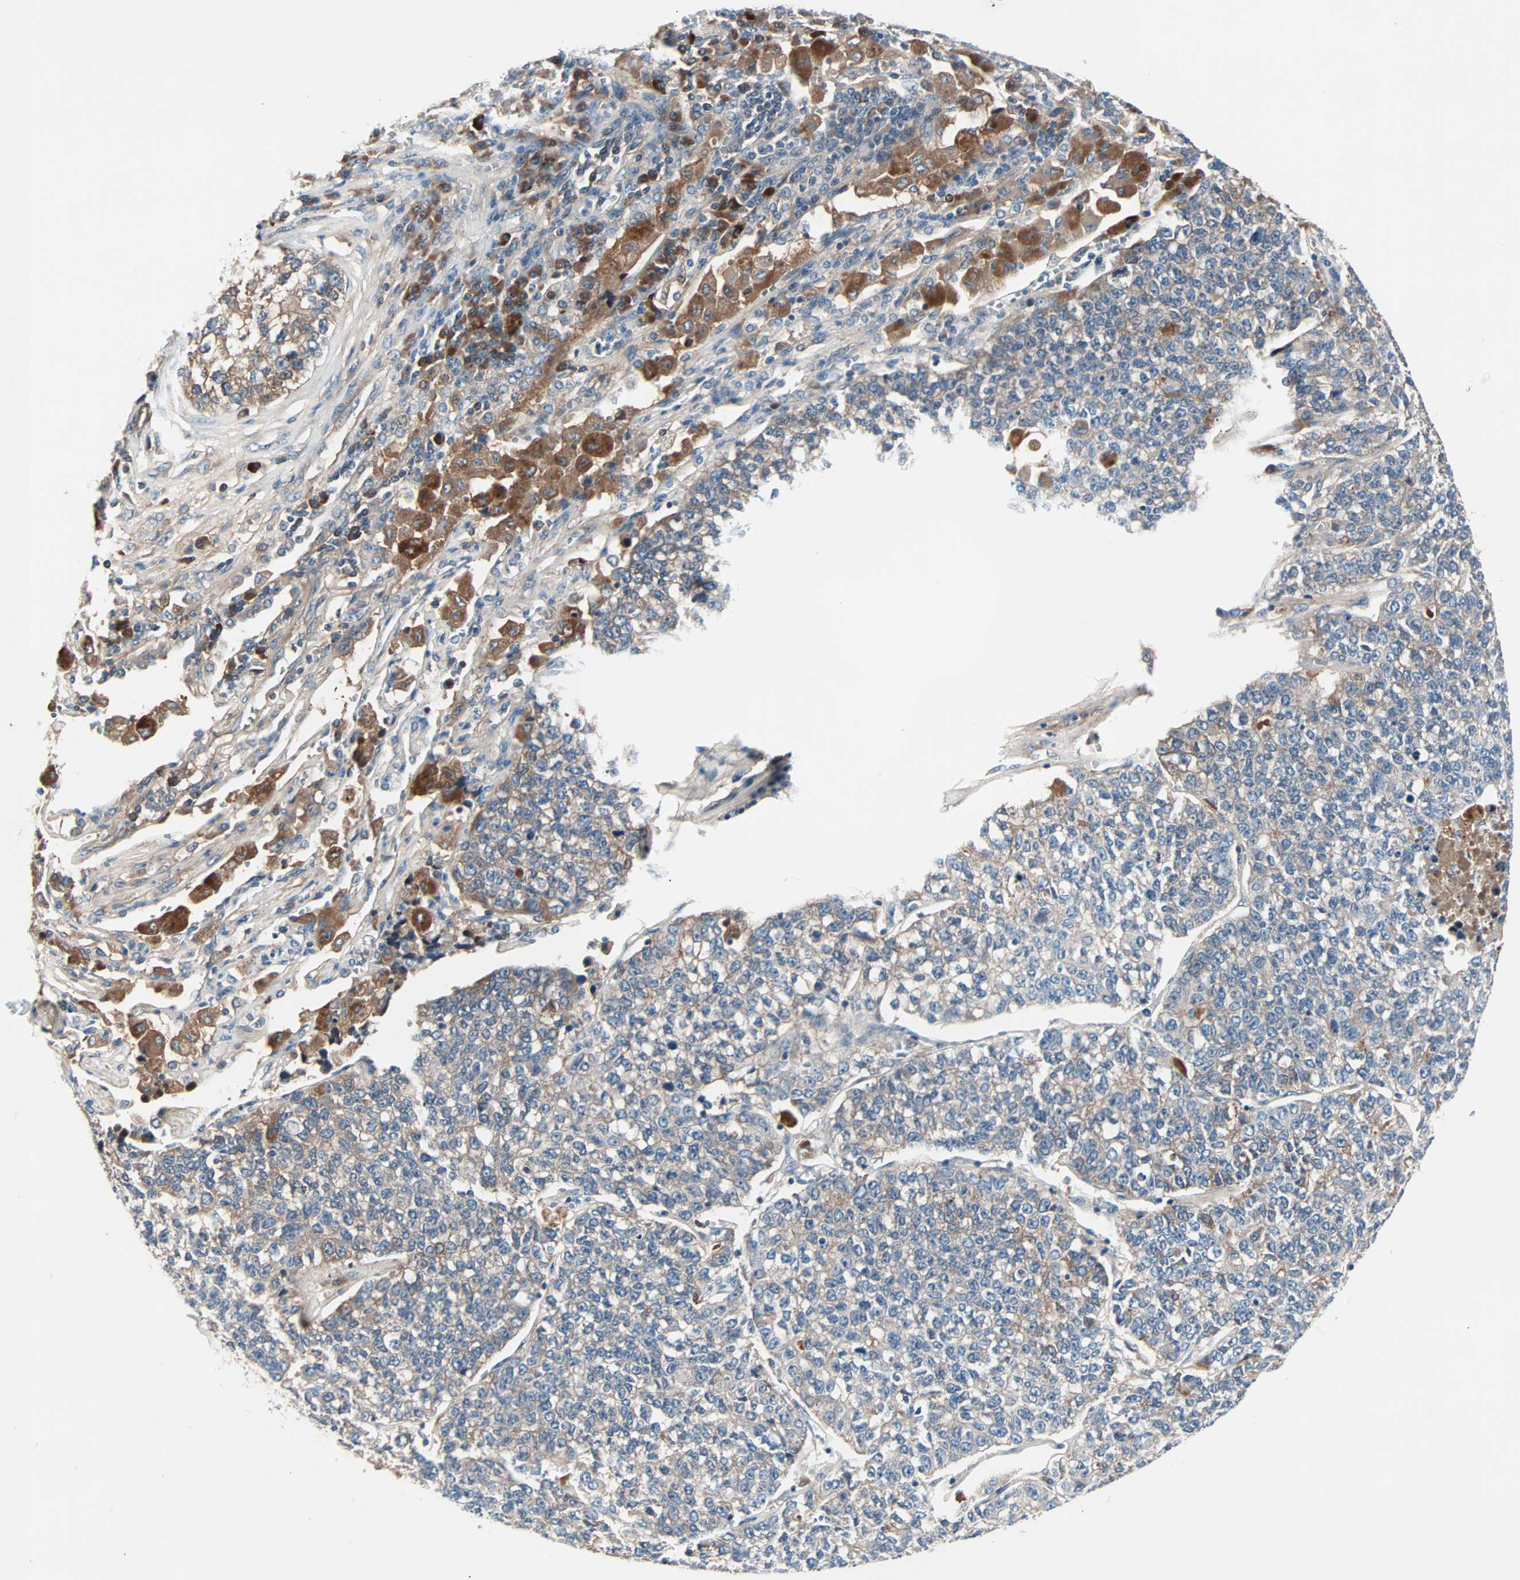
{"staining": {"intensity": "weak", "quantity": "25%-75%", "location": "cytoplasmic/membranous"}, "tissue": "lung cancer", "cell_type": "Tumor cells", "image_type": "cancer", "snomed": [{"axis": "morphology", "description": "Adenocarcinoma, NOS"}, {"axis": "topography", "description": "Lung"}], "caption": "A brown stain labels weak cytoplasmic/membranous expression of a protein in lung cancer tumor cells.", "gene": "CAD", "patient": {"sex": "male", "age": 49}}